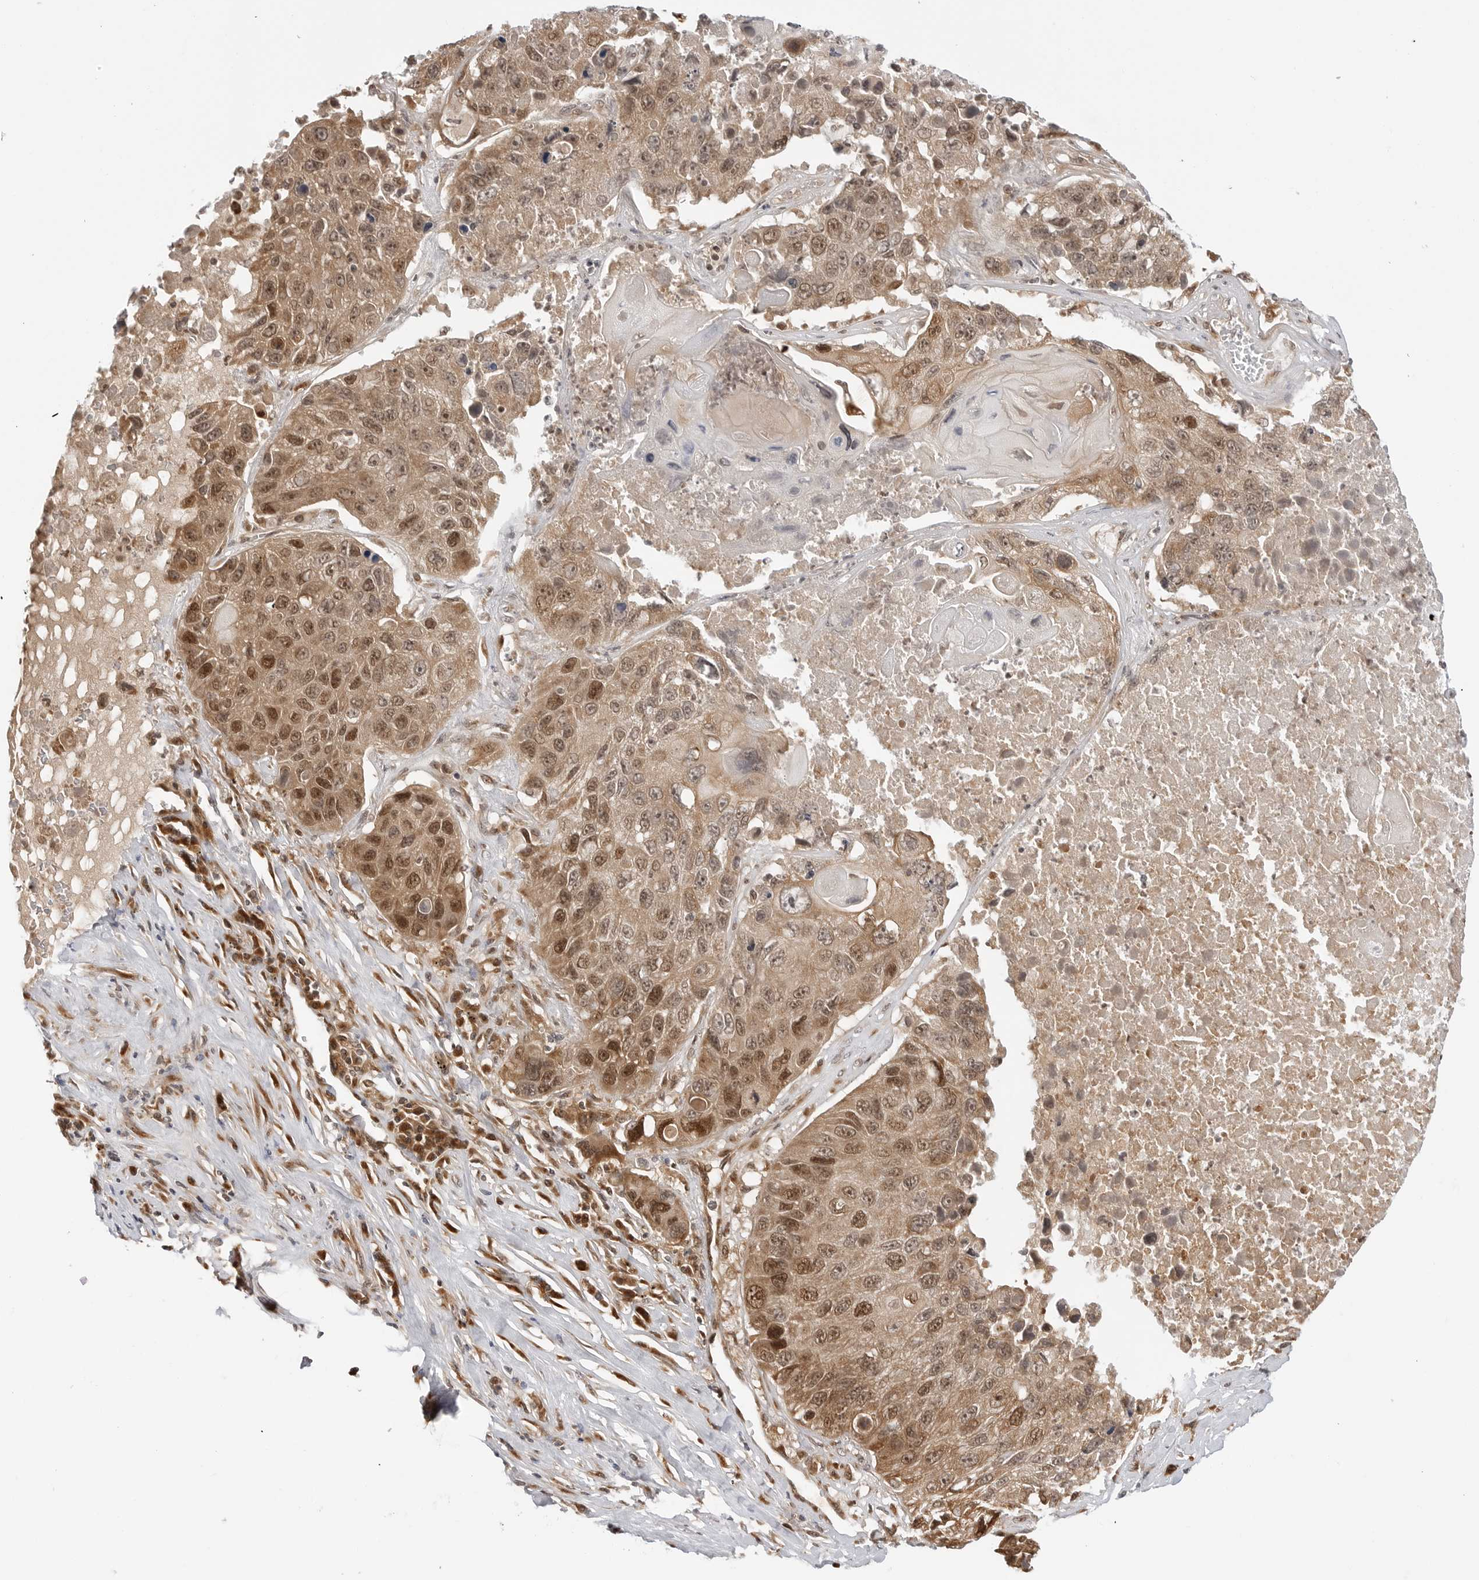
{"staining": {"intensity": "moderate", "quantity": ">75%", "location": "cytoplasmic/membranous,nuclear"}, "tissue": "lung cancer", "cell_type": "Tumor cells", "image_type": "cancer", "snomed": [{"axis": "morphology", "description": "Squamous cell carcinoma, NOS"}, {"axis": "topography", "description": "Lung"}], "caption": "Lung squamous cell carcinoma tissue exhibits moderate cytoplasmic/membranous and nuclear expression in about >75% of tumor cells, visualized by immunohistochemistry.", "gene": "TIPRL", "patient": {"sex": "male", "age": 61}}